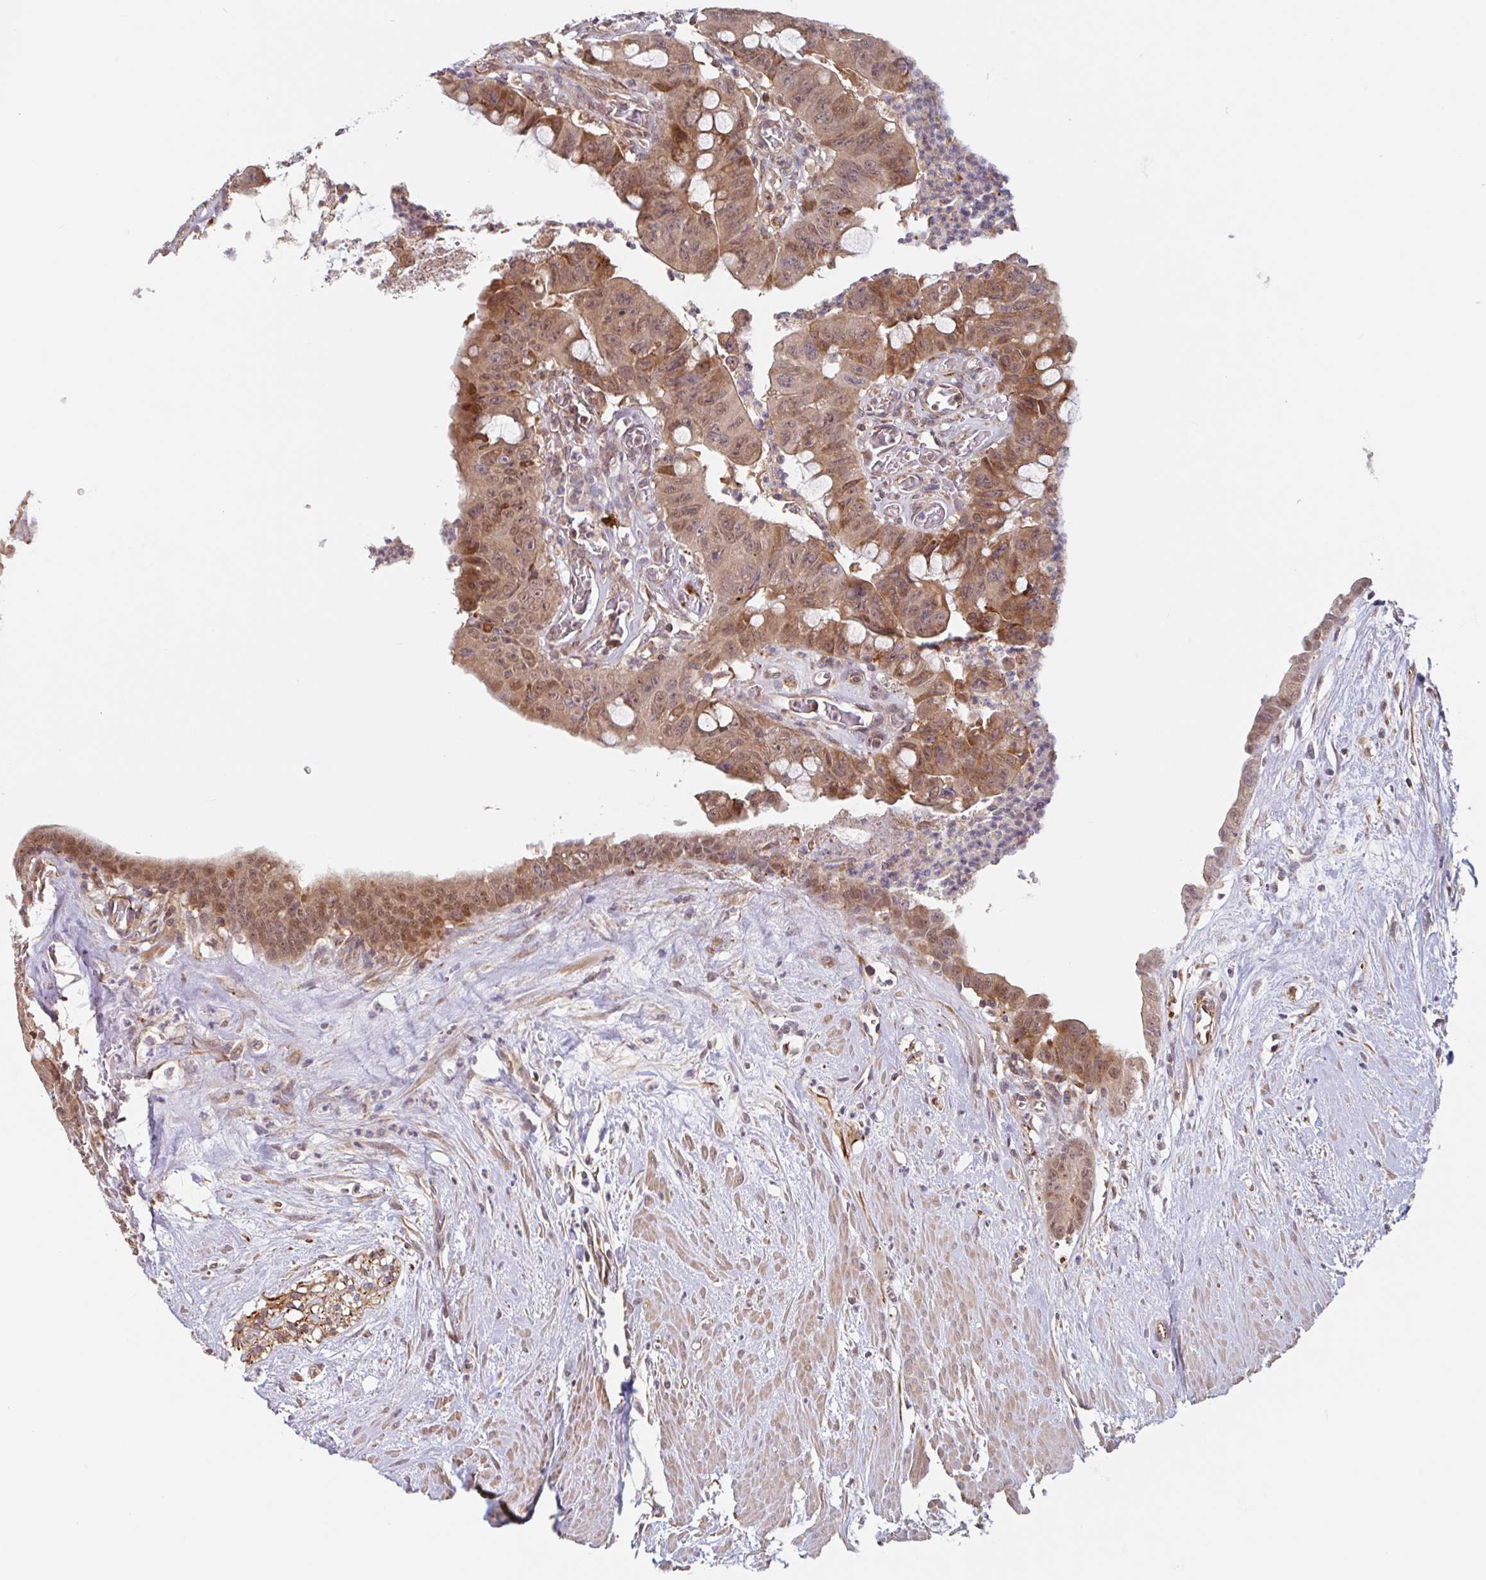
{"staining": {"intensity": "moderate", "quantity": ">75%", "location": "cytoplasmic/membranous,nuclear"}, "tissue": "colorectal cancer", "cell_type": "Tumor cells", "image_type": "cancer", "snomed": [{"axis": "morphology", "description": "Adenocarcinoma, NOS"}, {"axis": "topography", "description": "Rectum"}], "caption": "Immunohistochemical staining of human colorectal cancer (adenocarcinoma) reveals medium levels of moderate cytoplasmic/membranous and nuclear positivity in about >75% of tumor cells.", "gene": "NUB1", "patient": {"sex": "male", "age": 78}}